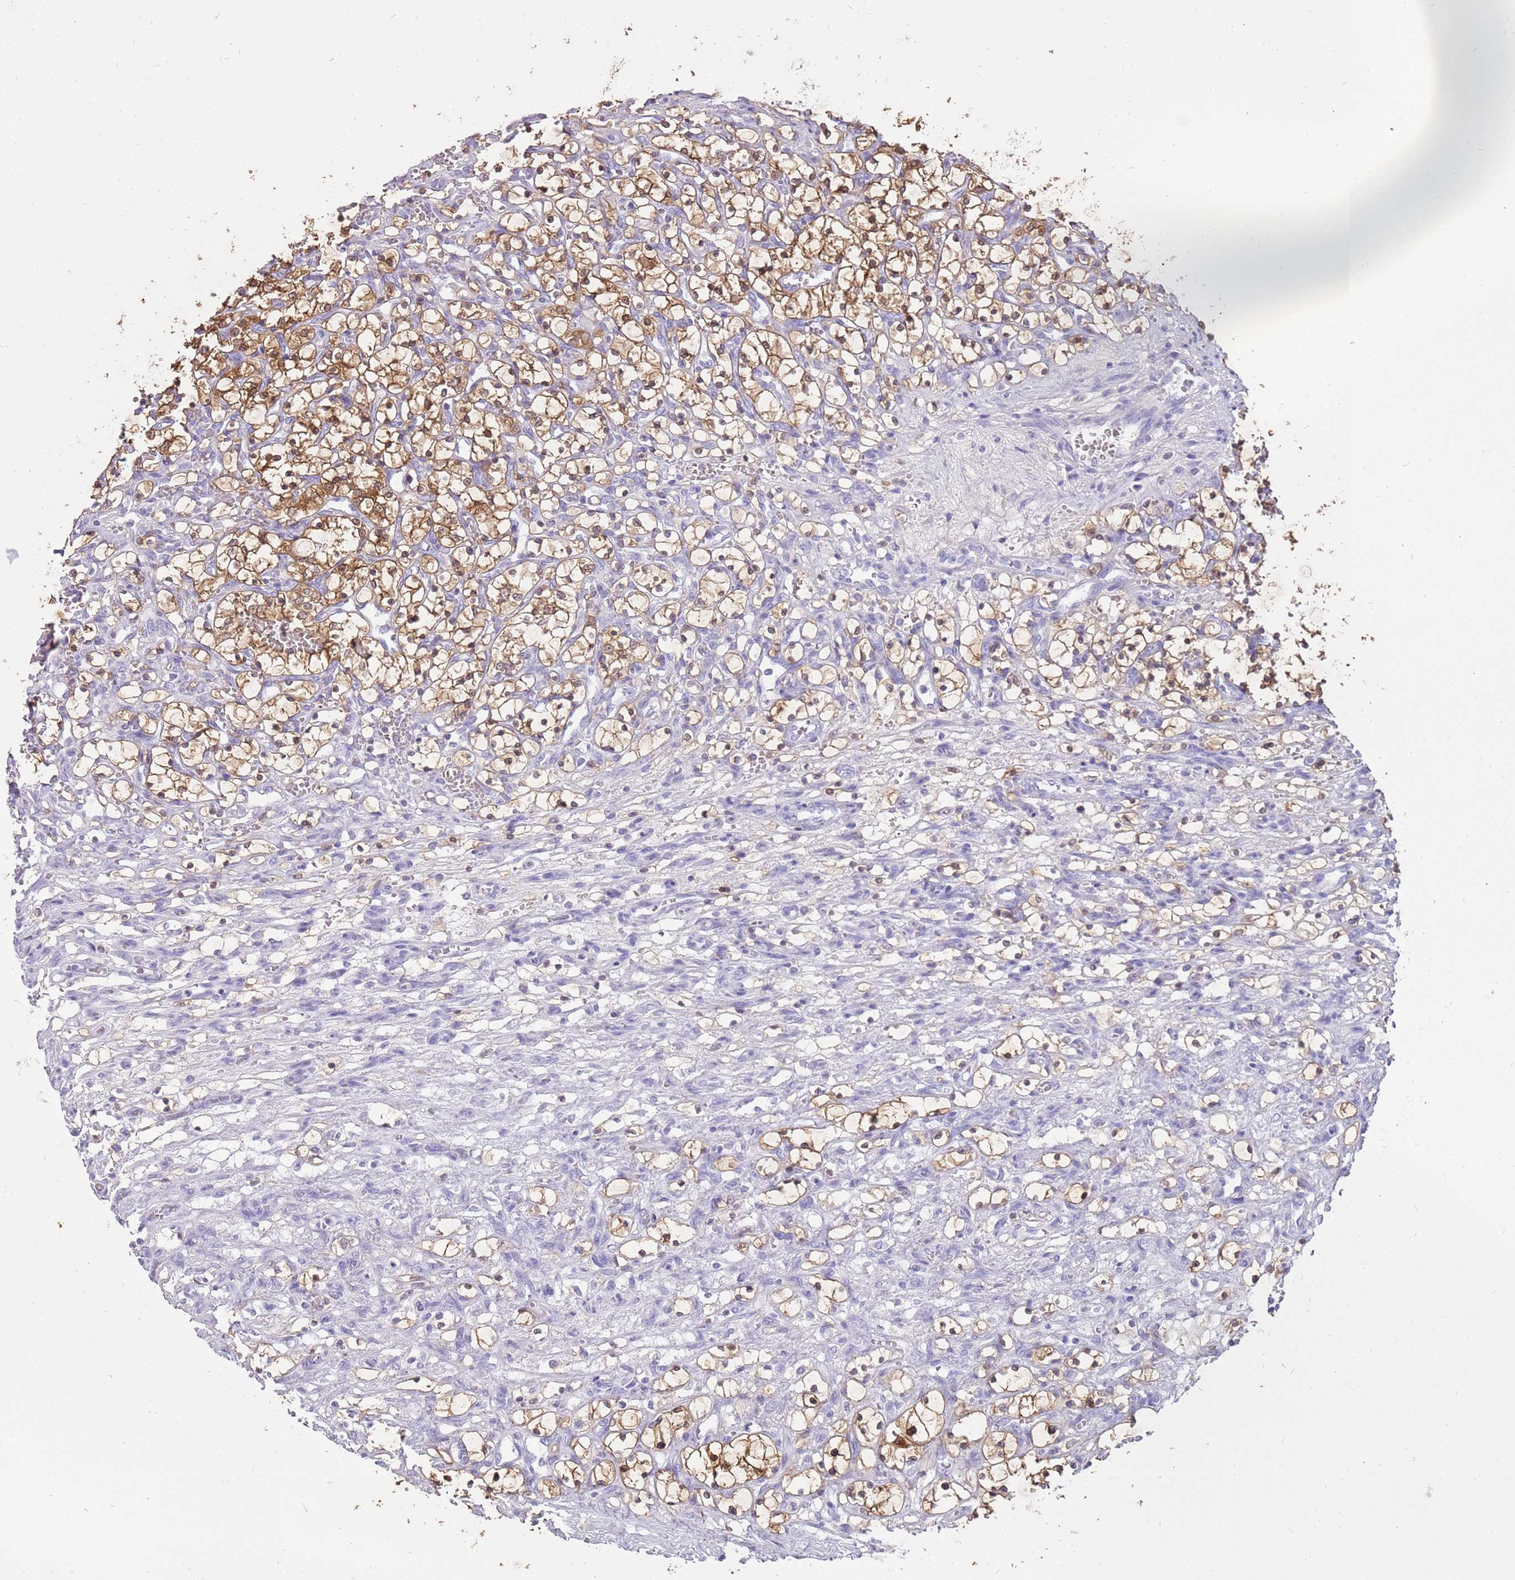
{"staining": {"intensity": "moderate", "quantity": ">75%", "location": "cytoplasmic/membranous,nuclear"}, "tissue": "renal cancer", "cell_type": "Tumor cells", "image_type": "cancer", "snomed": [{"axis": "morphology", "description": "Adenocarcinoma, NOS"}, {"axis": "topography", "description": "Kidney"}], "caption": "This micrograph displays immunohistochemistry staining of renal cancer, with medium moderate cytoplasmic/membranous and nuclear staining in approximately >75% of tumor cells.", "gene": "NBPF3", "patient": {"sex": "female", "age": 69}}